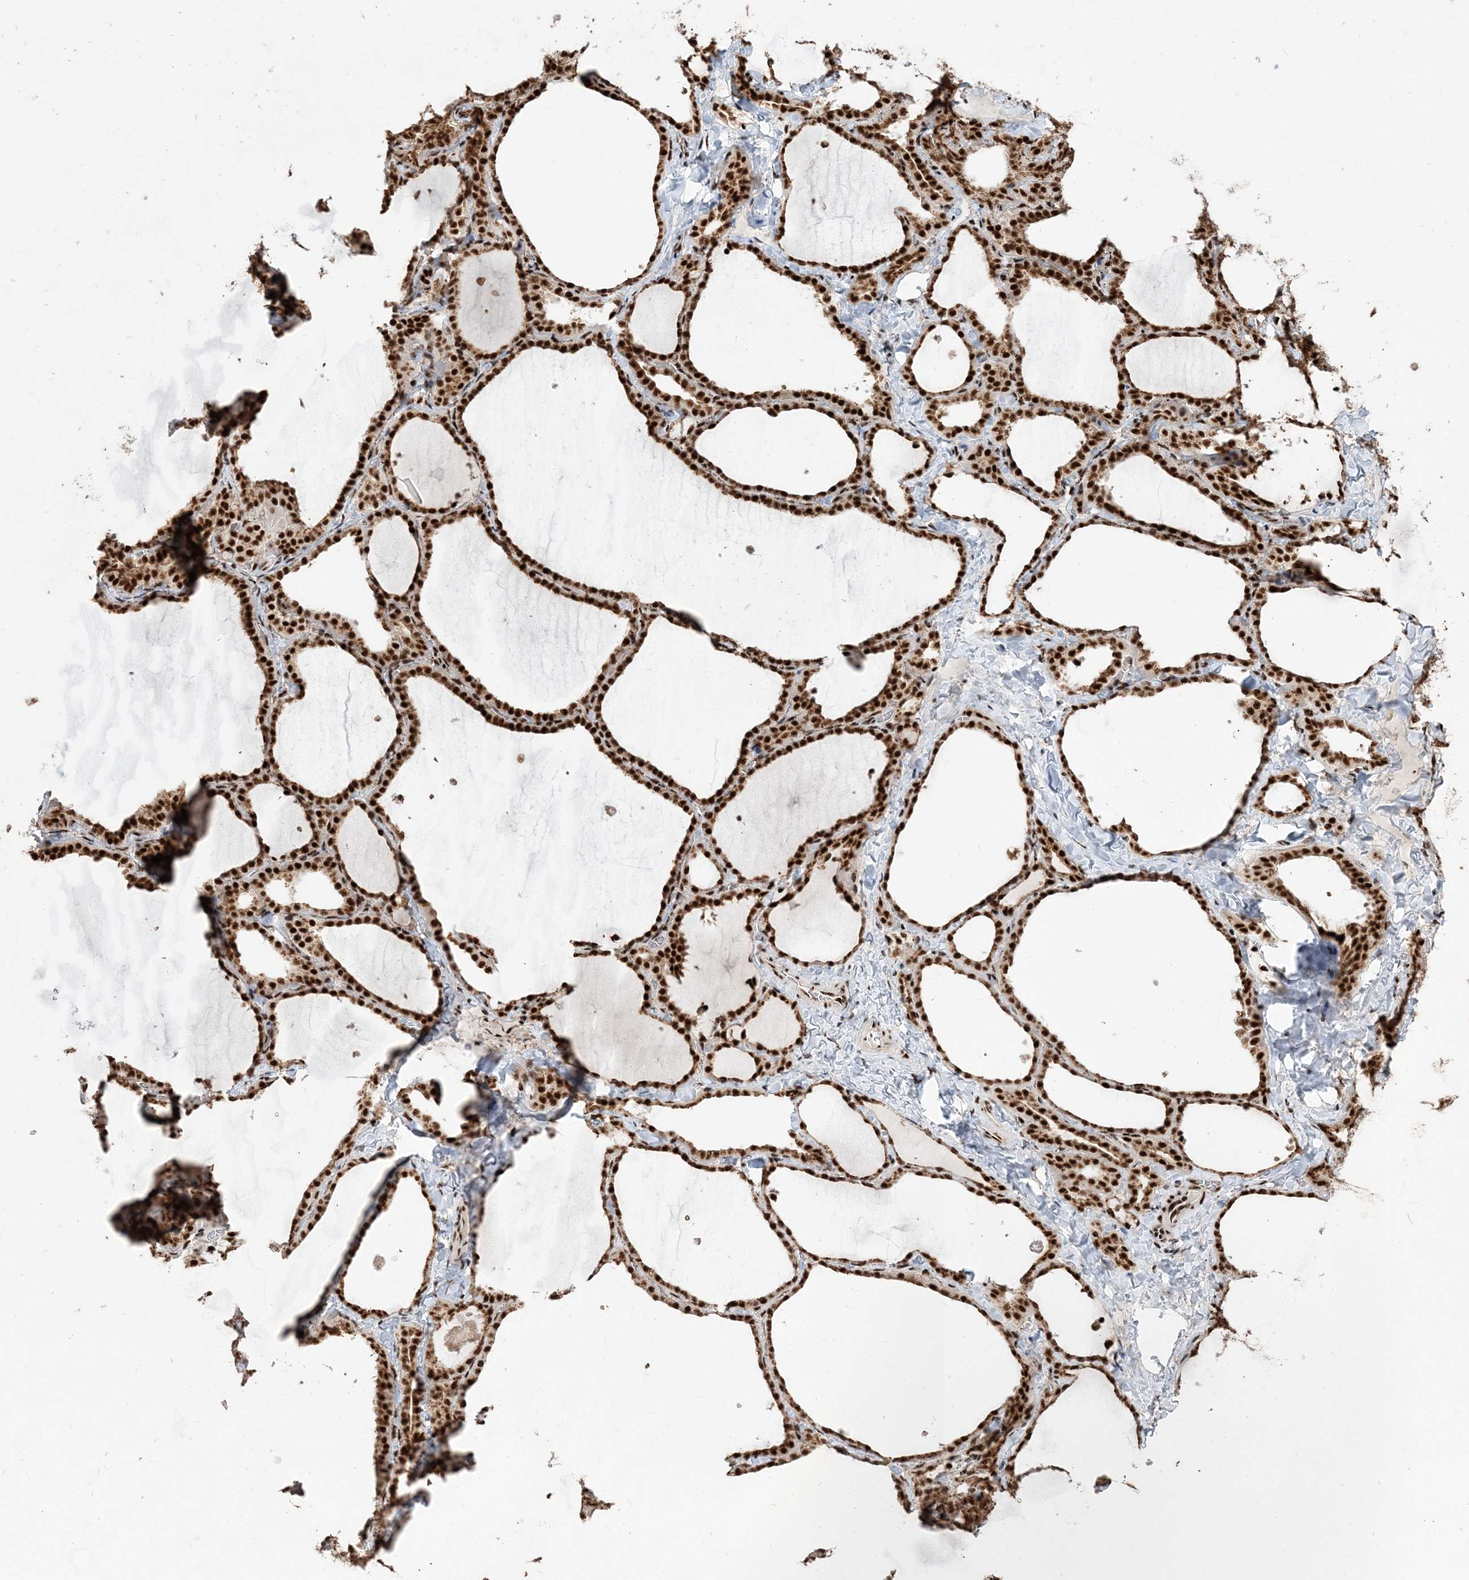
{"staining": {"intensity": "strong", "quantity": ">75%", "location": "nuclear"}, "tissue": "thyroid gland", "cell_type": "Glandular cells", "image_type": "normal", "snomed": [{"axis": "morphology", "description": "Normal tissue, NOS"}, {"axis": "topography", "description": "Thyroid gland"}], "caption": "Glandular cells reveal high levels of strong nuclear staining in about >75% of cells in normal thyroid gland.", "gene": "RBM17", "patient": {"sex": "female", "age": 22}}